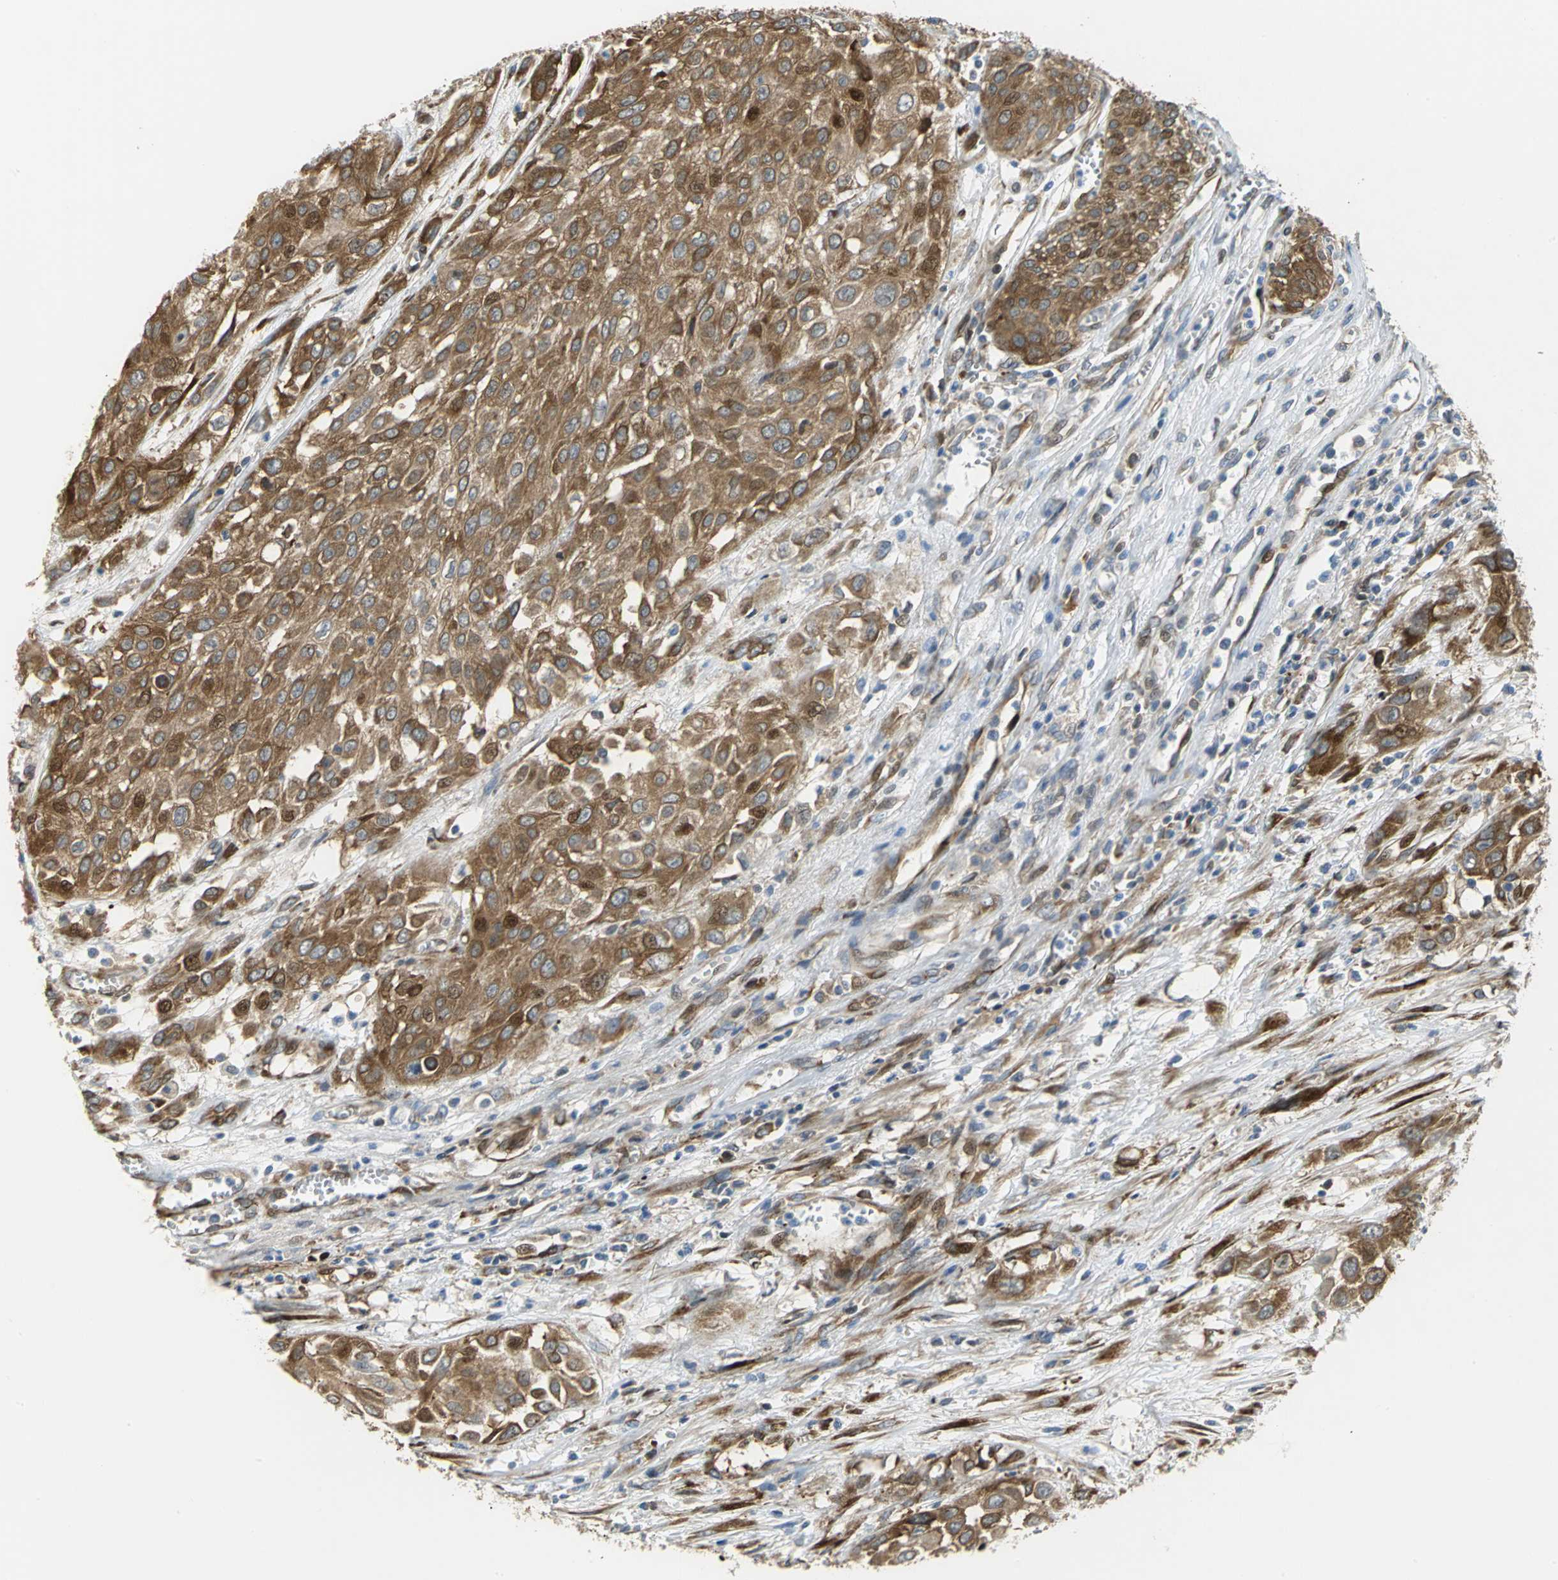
{"staining": {"intensity": "moderate", "quantity": ">75%", "location": "cytoplasmic/membranous,nuclear"}, "tissue": "urothelial cancer", "cell_type": "Tumor cells", "image_type": "cancer", "snomed": [{"axis": "morphology", "description": "Urothelial carcinoma, High grade"}, {"axis": "topography", "description": "Urinary bladder"}], "caption": "High-power microscopy captured an immunohistochemistry (IHC) histopathology image of high-grade urothelial carcinoma, revealing moderate cytoplasmic/membranous and nuclear positivity in about >75% of tumor cells. The staining is performed using DAB (3,3'-diaminobenzidine) brown chromogen to label protein expression. The nuclei are counter-stained blue using hematoxylin.", "gene": "YBX1", "patient": {"sex": "male", "age": 57}}